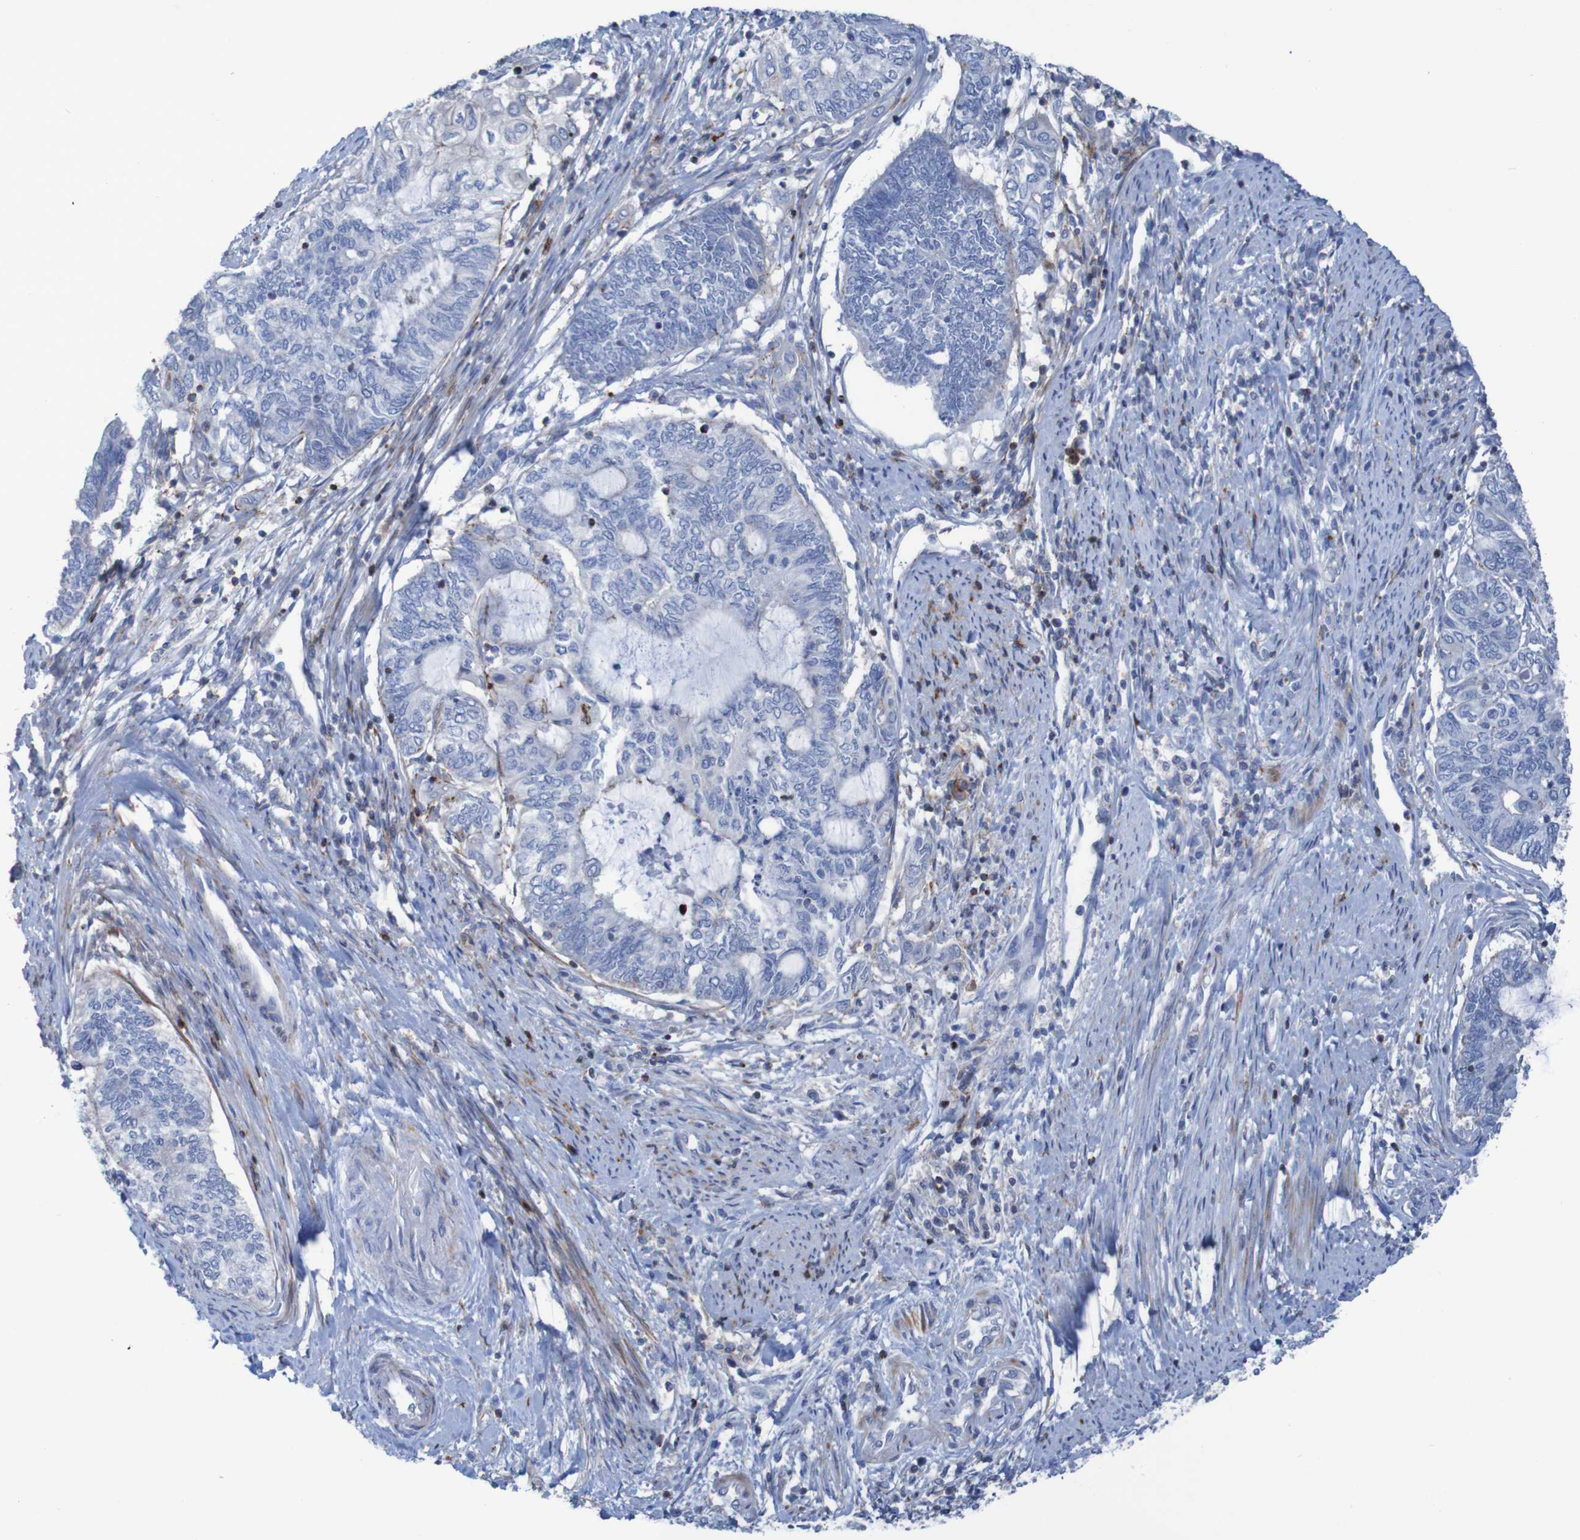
{"staining": {"intensity": "strong", "quantity": "<25%", "location": "cytoplasmic/membranous"}, "tissue": "endometrial cancer", "cell_type": "Tumor cells", "image_type": "cancer", "snomed": [{"axis": "morphology", "description": "Adenocarcinoma, NOS"}, {"axis": "topography", "description": "Uterus"}, {"axis": "topography", "description": "Endometrium"}], "caption": "This histopathology image demonstrates adenocarcinoma (endometrial) stained with IHC to label a protein in brown. The cytoplasmic/membranous of tumor cells show strong positivity for the protein. Nuclei are counter-stained blue.", "gene": "RNF182", "patient": {"sex": "female", "age": 70}}